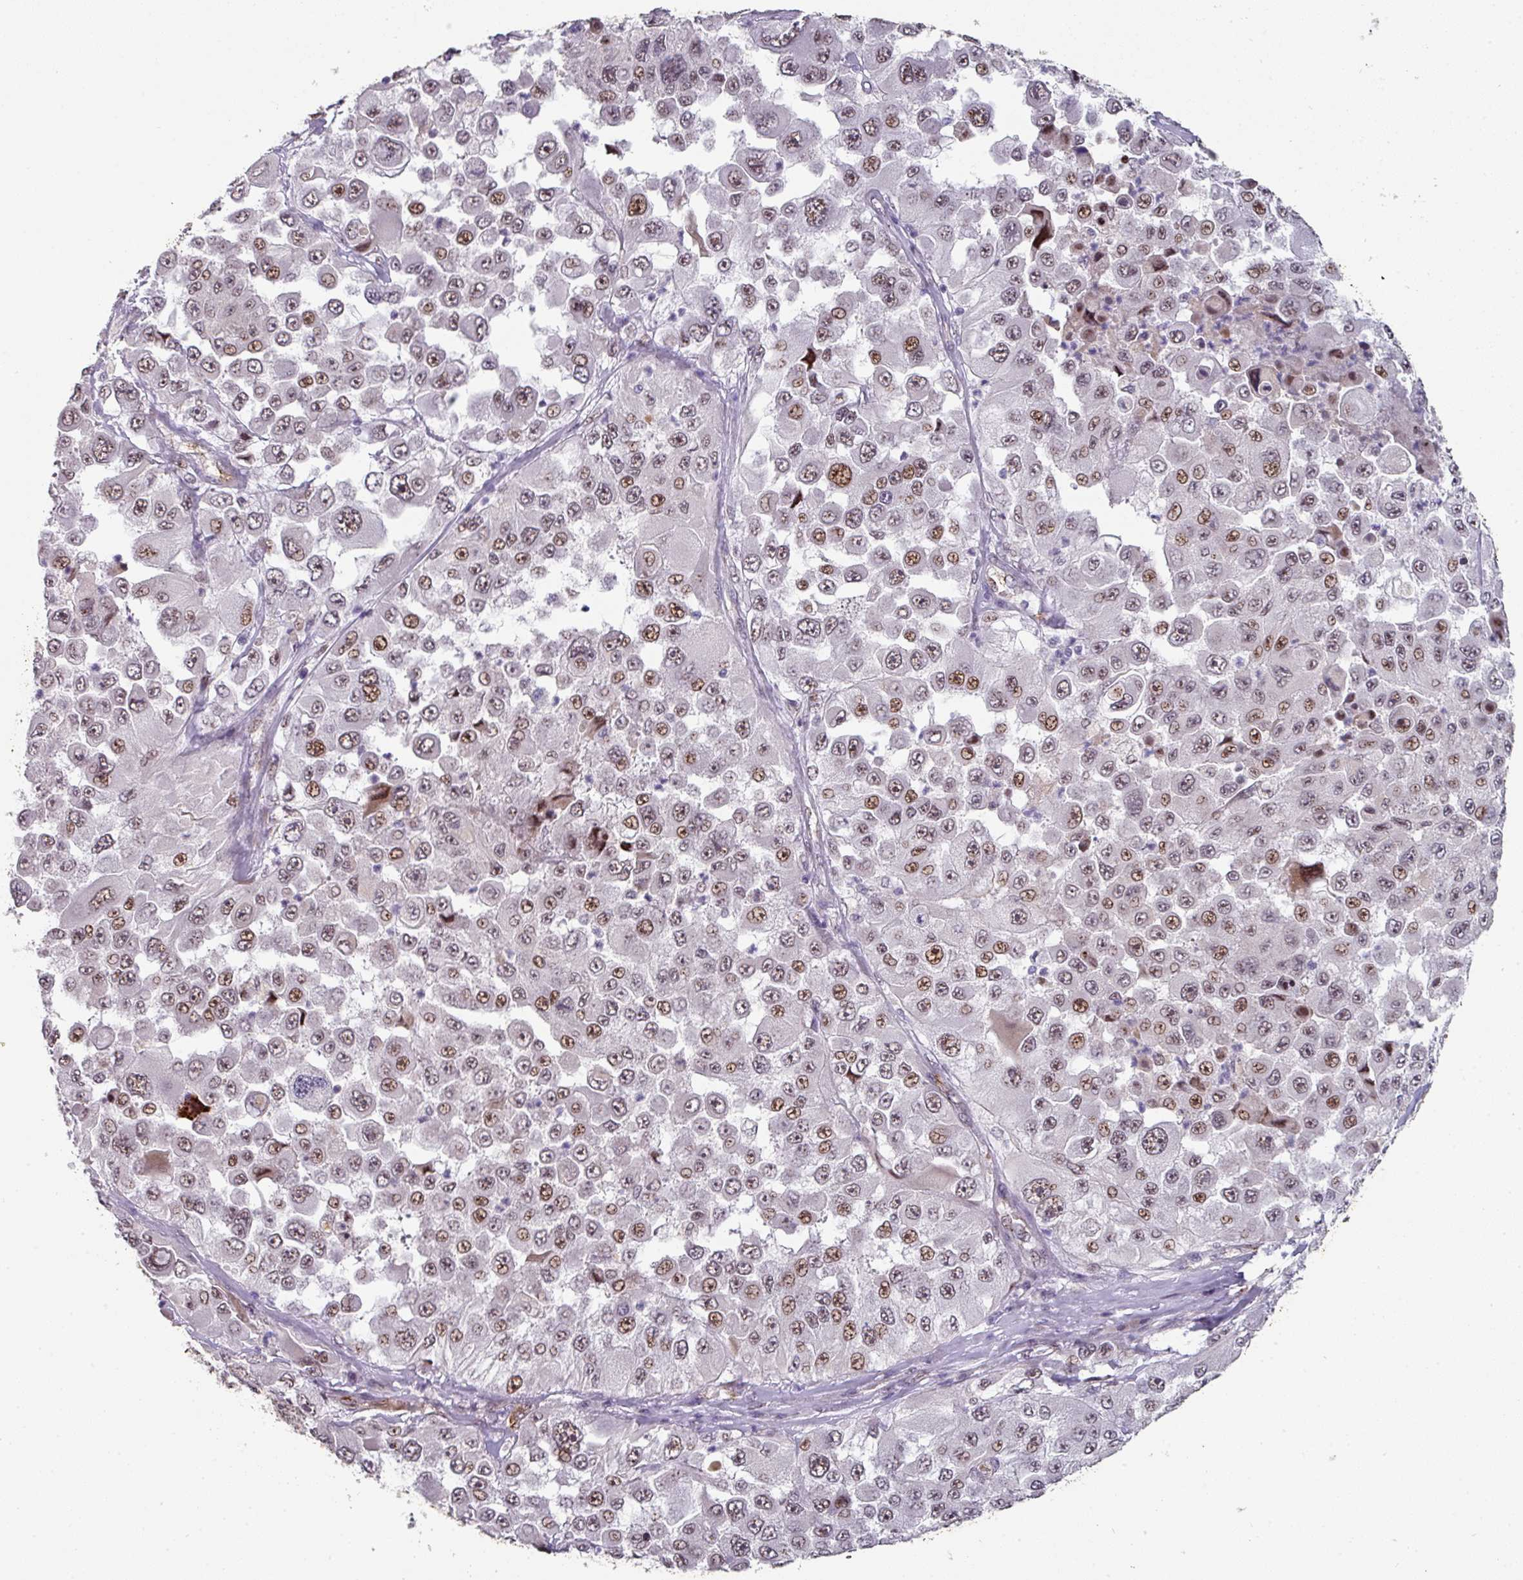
{"staining": {"intensity": "moderate", "quantity": "25%-75%", "location": "nuclear"}, "tissue": "melanoma", "cell_type": "Tumor cells", "image_type": "cancer", "snomed": [{"axis": "morphology", "description": "Malignant melanoma, Metastatic site"}, {"axis": "topography", "description": "Lymph node"}], "caption": "Protein expression analysis of human melanoma reveals moderate nuclear positivity in approximately 25%-75% of tumor cells.", "gene": "SIDT2", "patient": {"sex": "male", "age": 62}}